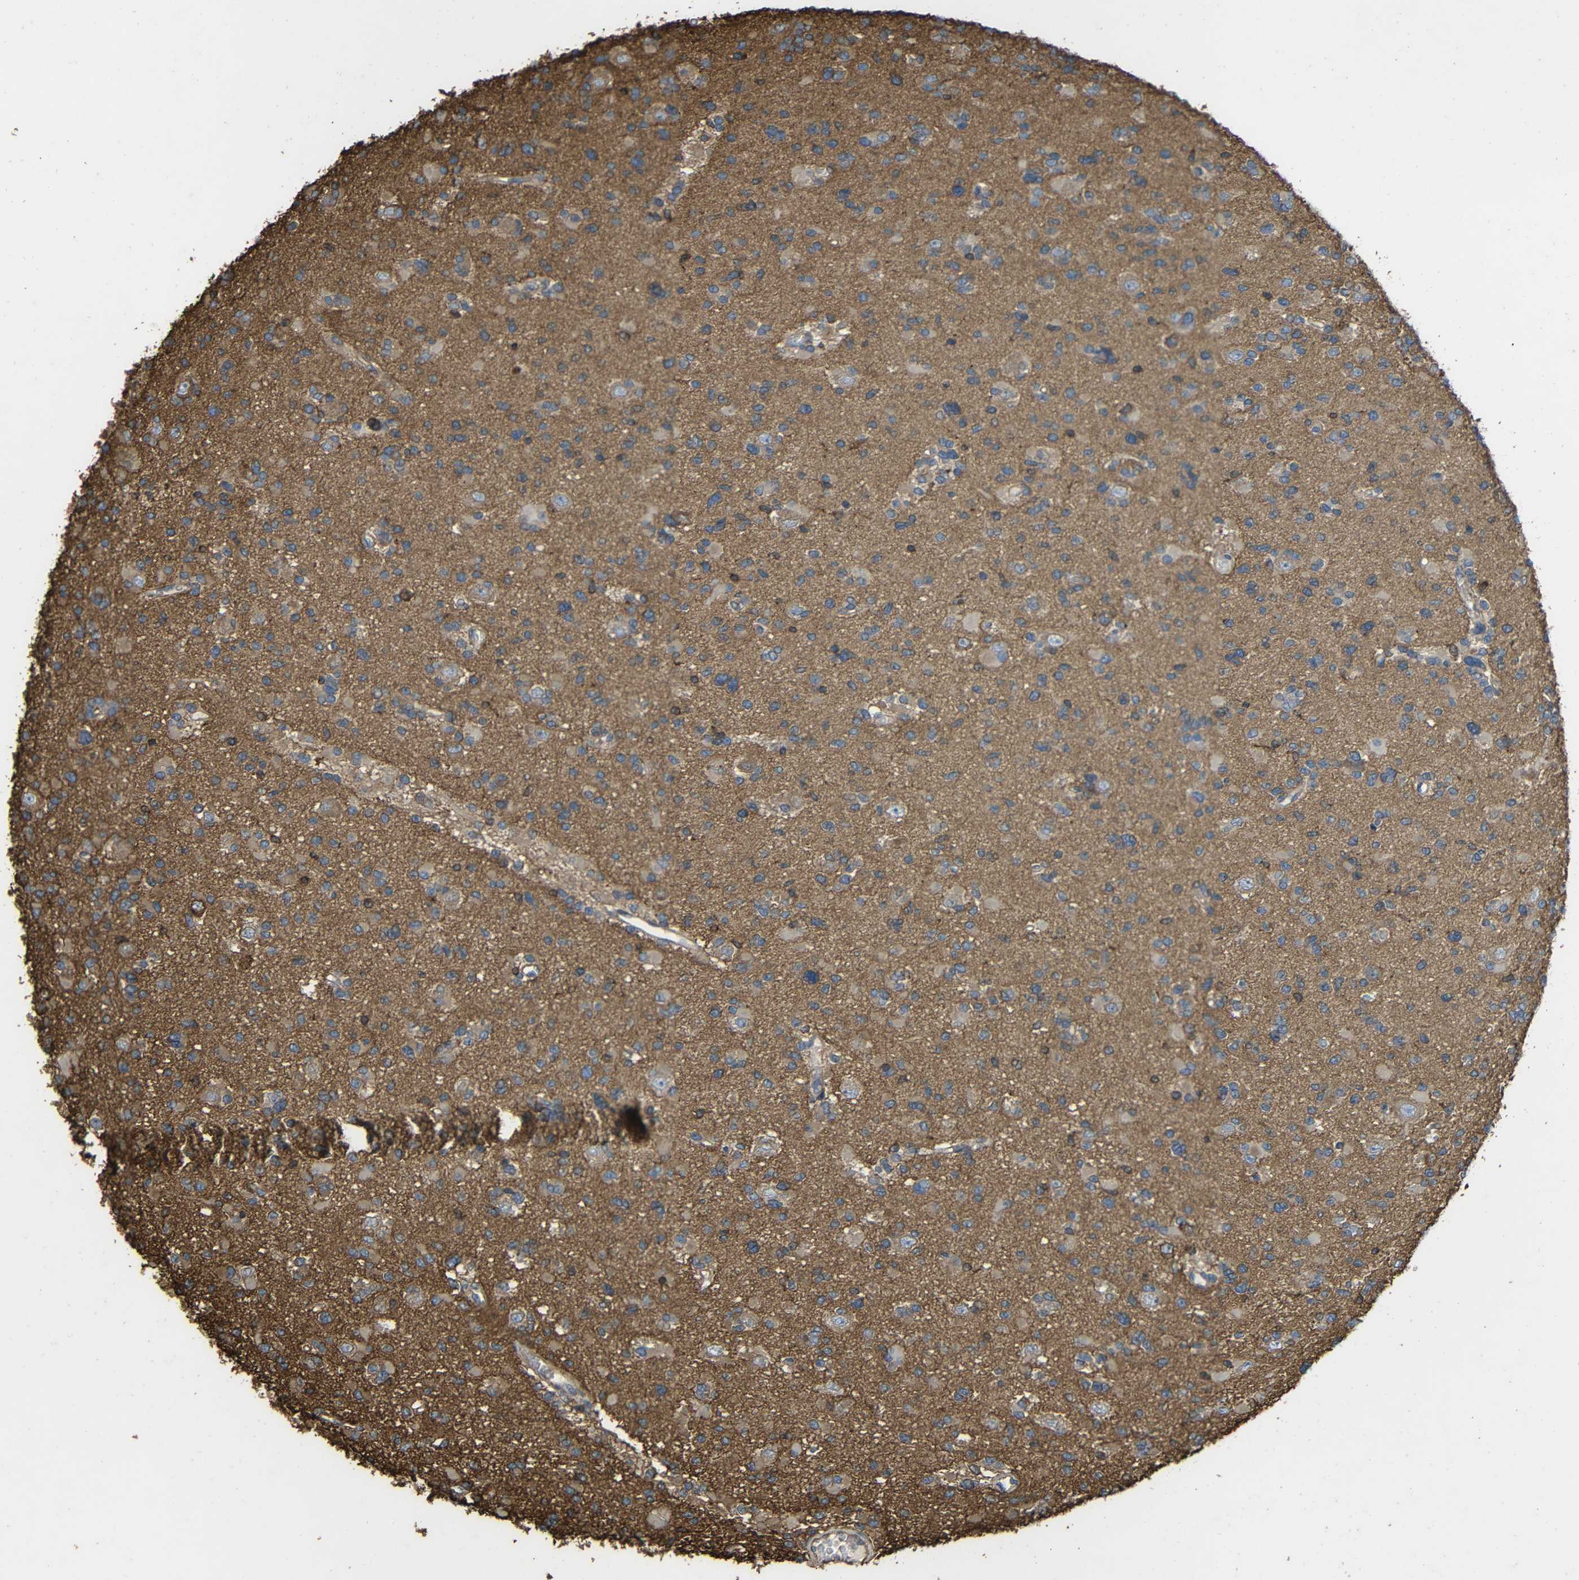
{"staining": {"intensity": "moderate", "quantity": ">75%", "location": "cytoplasmic/membranous"}, "tissue": "glioma", "cell_type": "Tumor cells", "image_type": "cancer", "snomed": [{"axis": "morphology", "description": "Glioma, malignant, Low grade"}, {"axis": "topography", "description": "Brain"}], "caption": "Immunohistochemistry histopathology image of human malignant glioma (low-grade) stained for a protein (brown), which shows medium levels of moderate cytoplasmic/membranous positivity in approximately >75% of tumor cells.", "gene": "TREM2", "patient": {"sex": "female", "age": 22}}